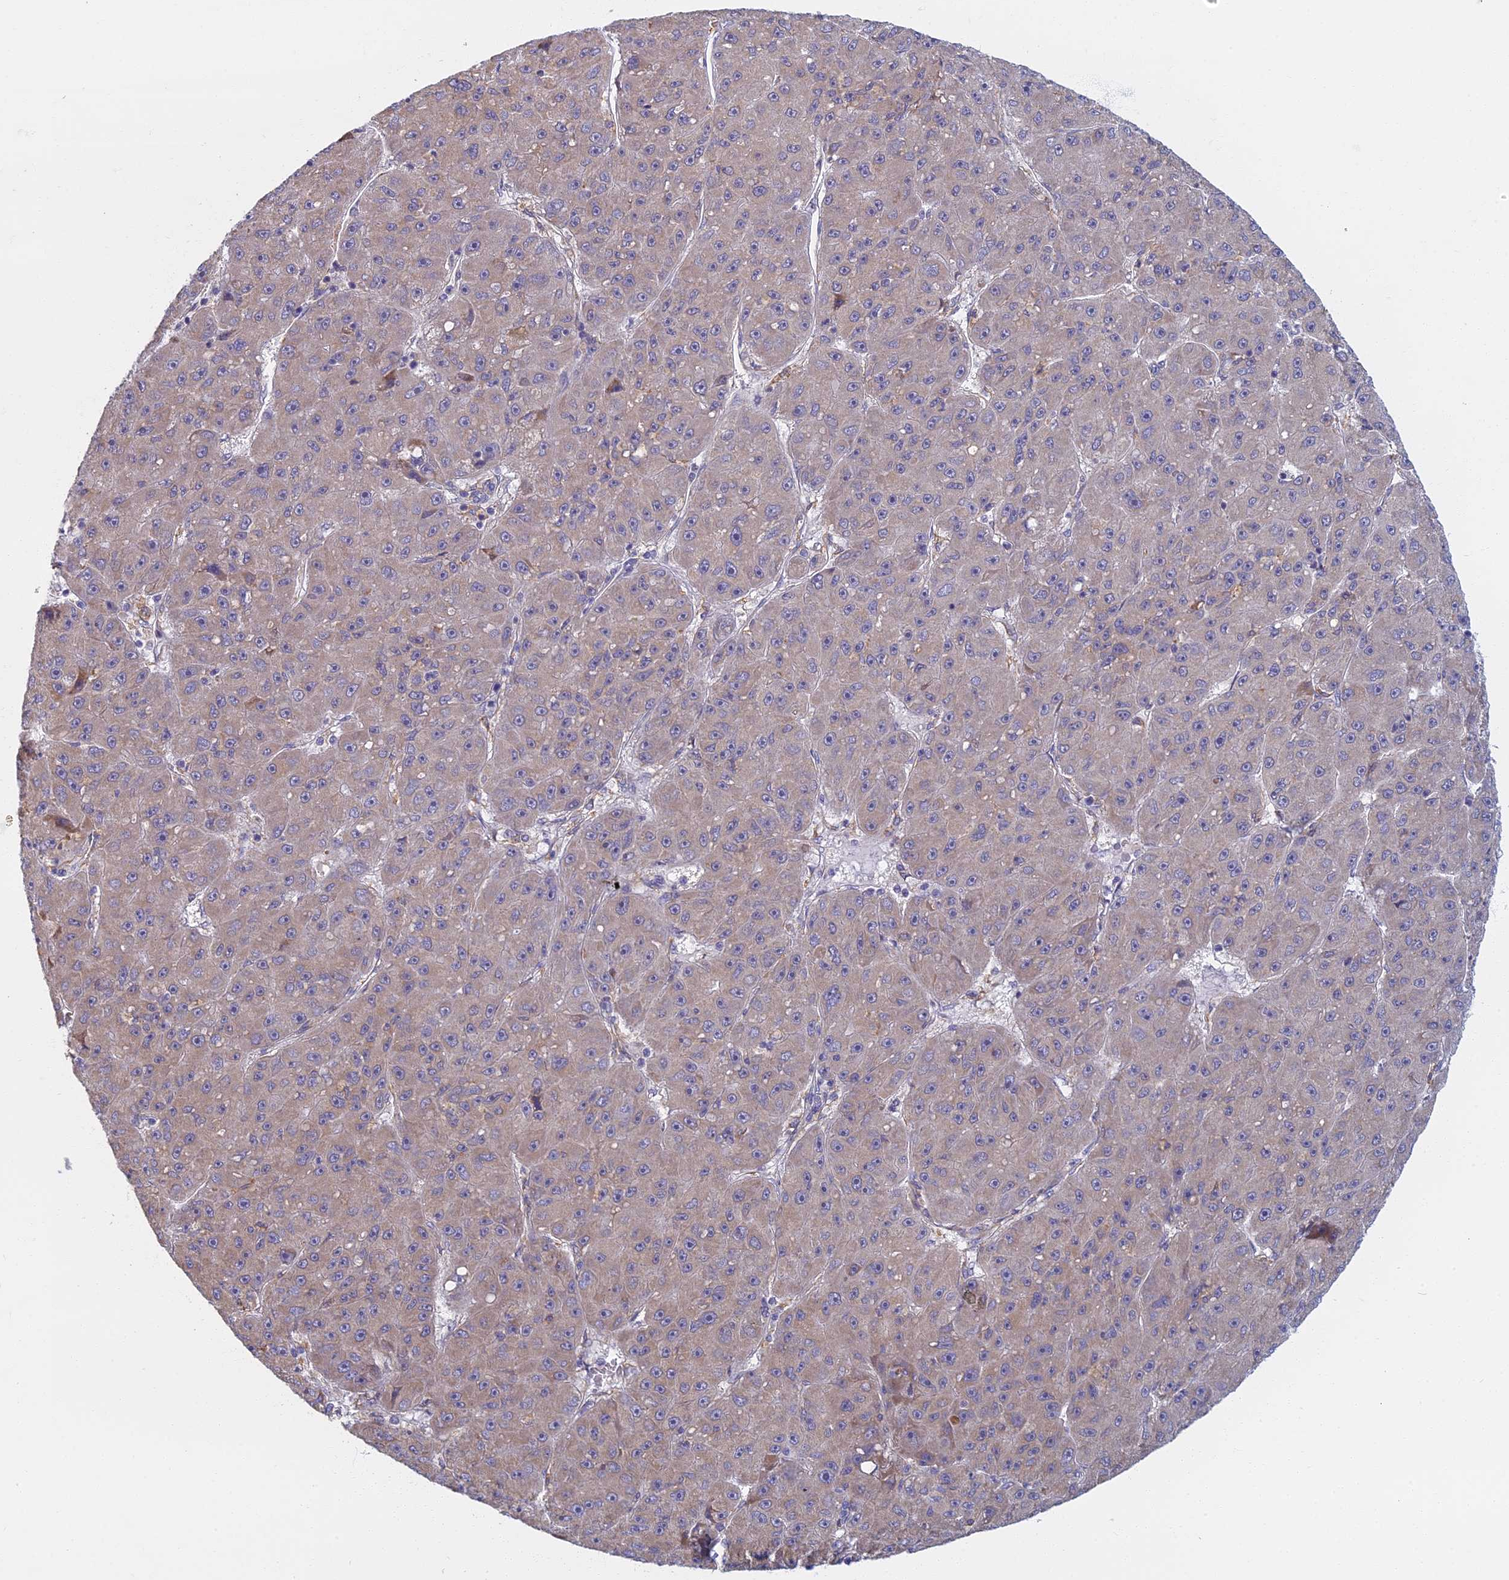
{"staining": {"intensity": "weak", "quantity": "<25%", "location": "cytoplasmic/membranous"}, "tissue": "liver cancer", "cell_type": "Tumor cells", "image_type": "cancer", "snomed": [{"axis": "morphology", "description": "Carcinoma, Hepatocellular, NOS"}, {"axis": "topography", "description": "Liver"}], "caption": "Image shows no protein positivity in tumor cells of liver cancer tissue. (Stains: DAB immunohistochemistry (IHC) with hematoxylin counter stain, Microscopy: brightfield microscopy at high magnification).", "gene": "DDX51", "patient": {"sex": "male", "age": 67}}